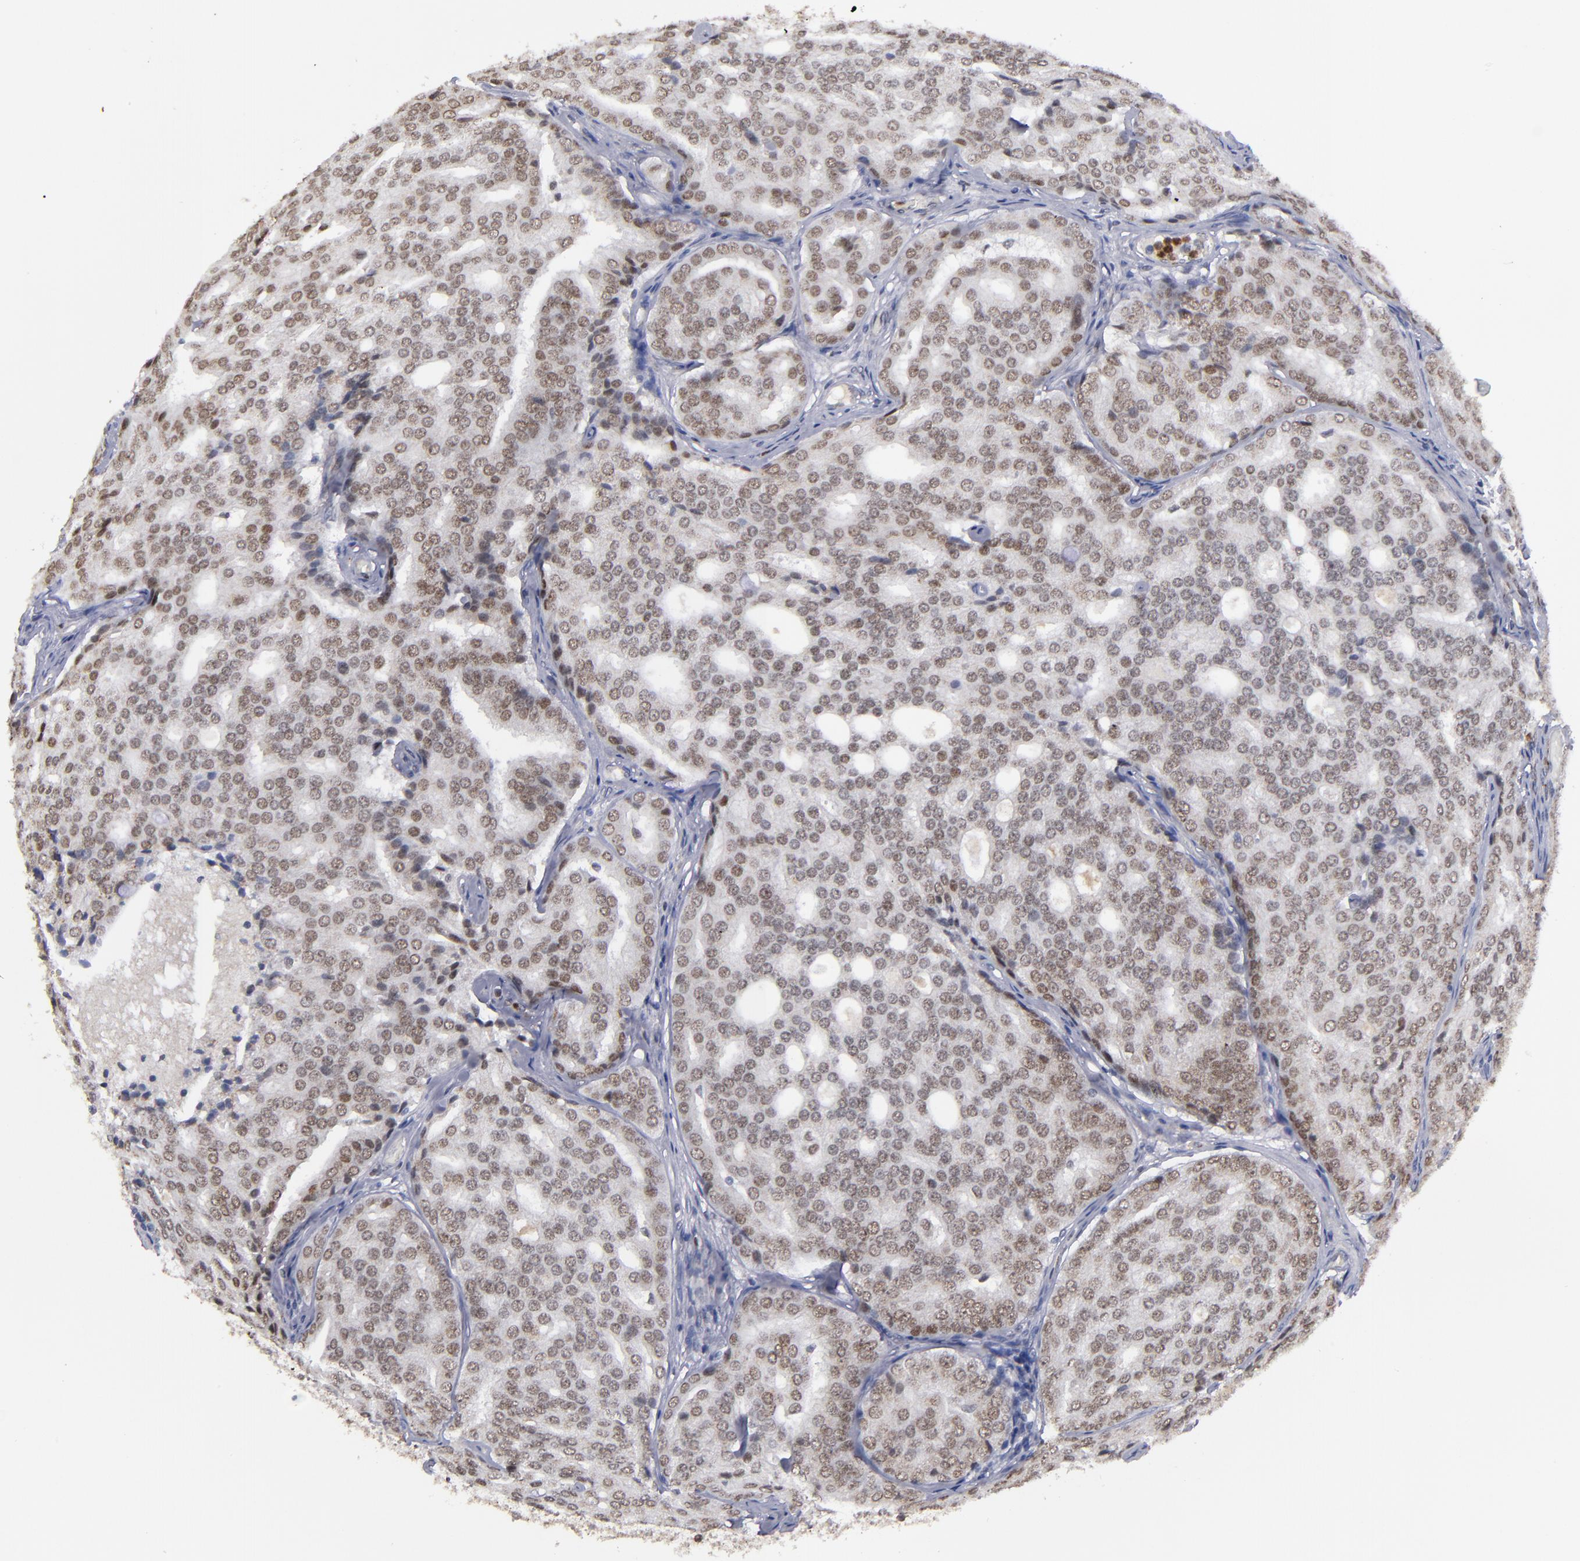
{"staining": {"intensity": "weak", "quantity": "25%-75%", "location": "nuclear"}, "tissue": "prostate cancer", "cell_type": "Tumor cells", "image_type": "cancer", "snomed": [{"axis": "morphology", "description": "Adenocarcinoma, High grade"}, {"axis": "topography", "description": "Prostate"}], "caption": "DAB (3,3'-diaminobenzidine) immunohistochemical staining of prostate cancer (high-grade adenocarcinoma) displays weak nuclear protein positivity in approximately 25%-75% of tumor cells.", "gene": "RREB1", "patient": {"sex": "male", "age": 64}}